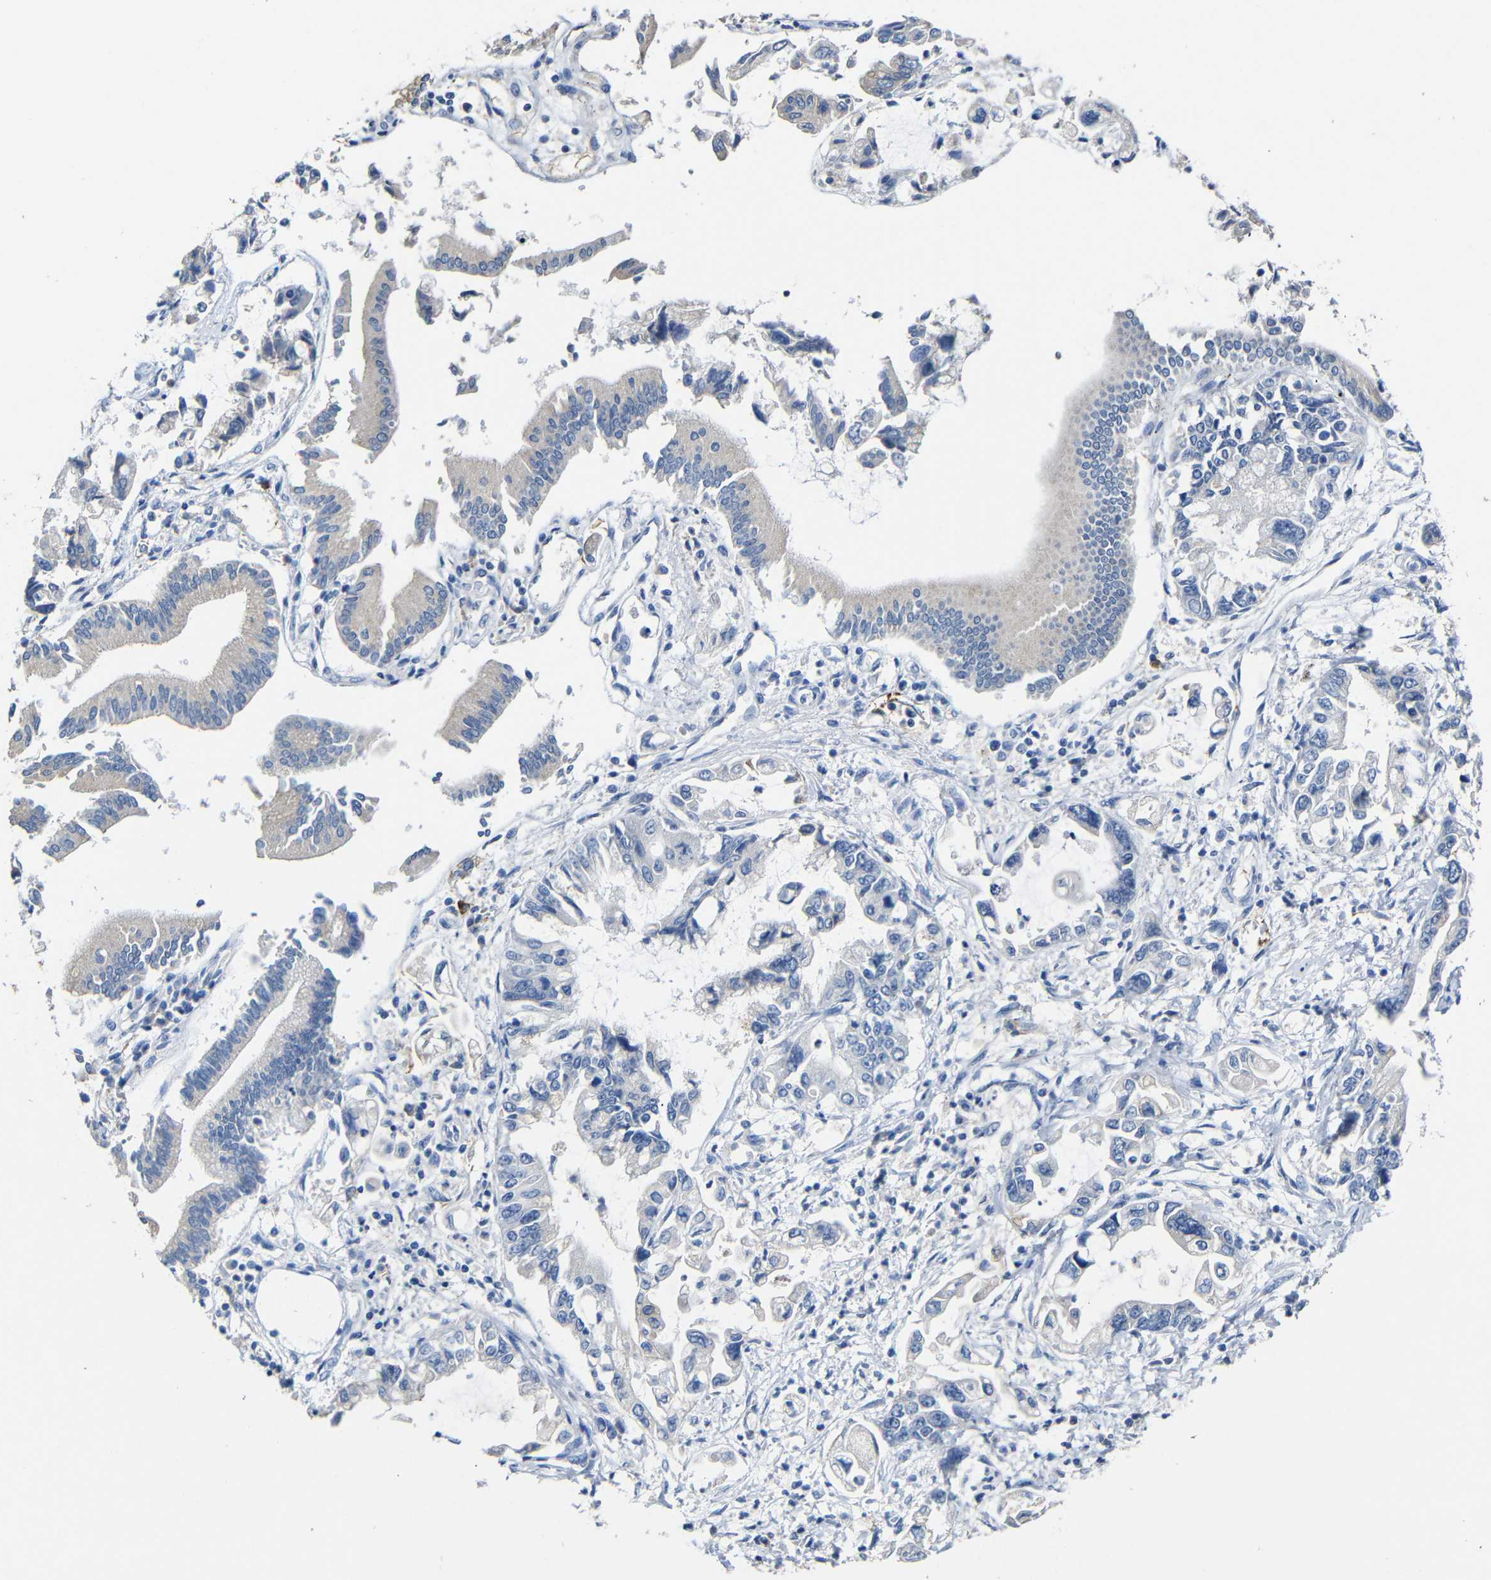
{"staining": {"intensity": "negative", "quantity": "none", "location": "none"}, "tissue": "pancreatic cancer", "cell_type": "Tumor cells", "image_type": "cancer", "snomed": [{"axis": "morphology", "description": "Adenocarcinoma, NOS"}, {"axis": "topography", "description": "Pancreas"}], "caption": "Tumor cells show no significant positivity in pancreatic cancer.", "gene": "ACKR2", "patient": {"sex": "male", "age": 56}}